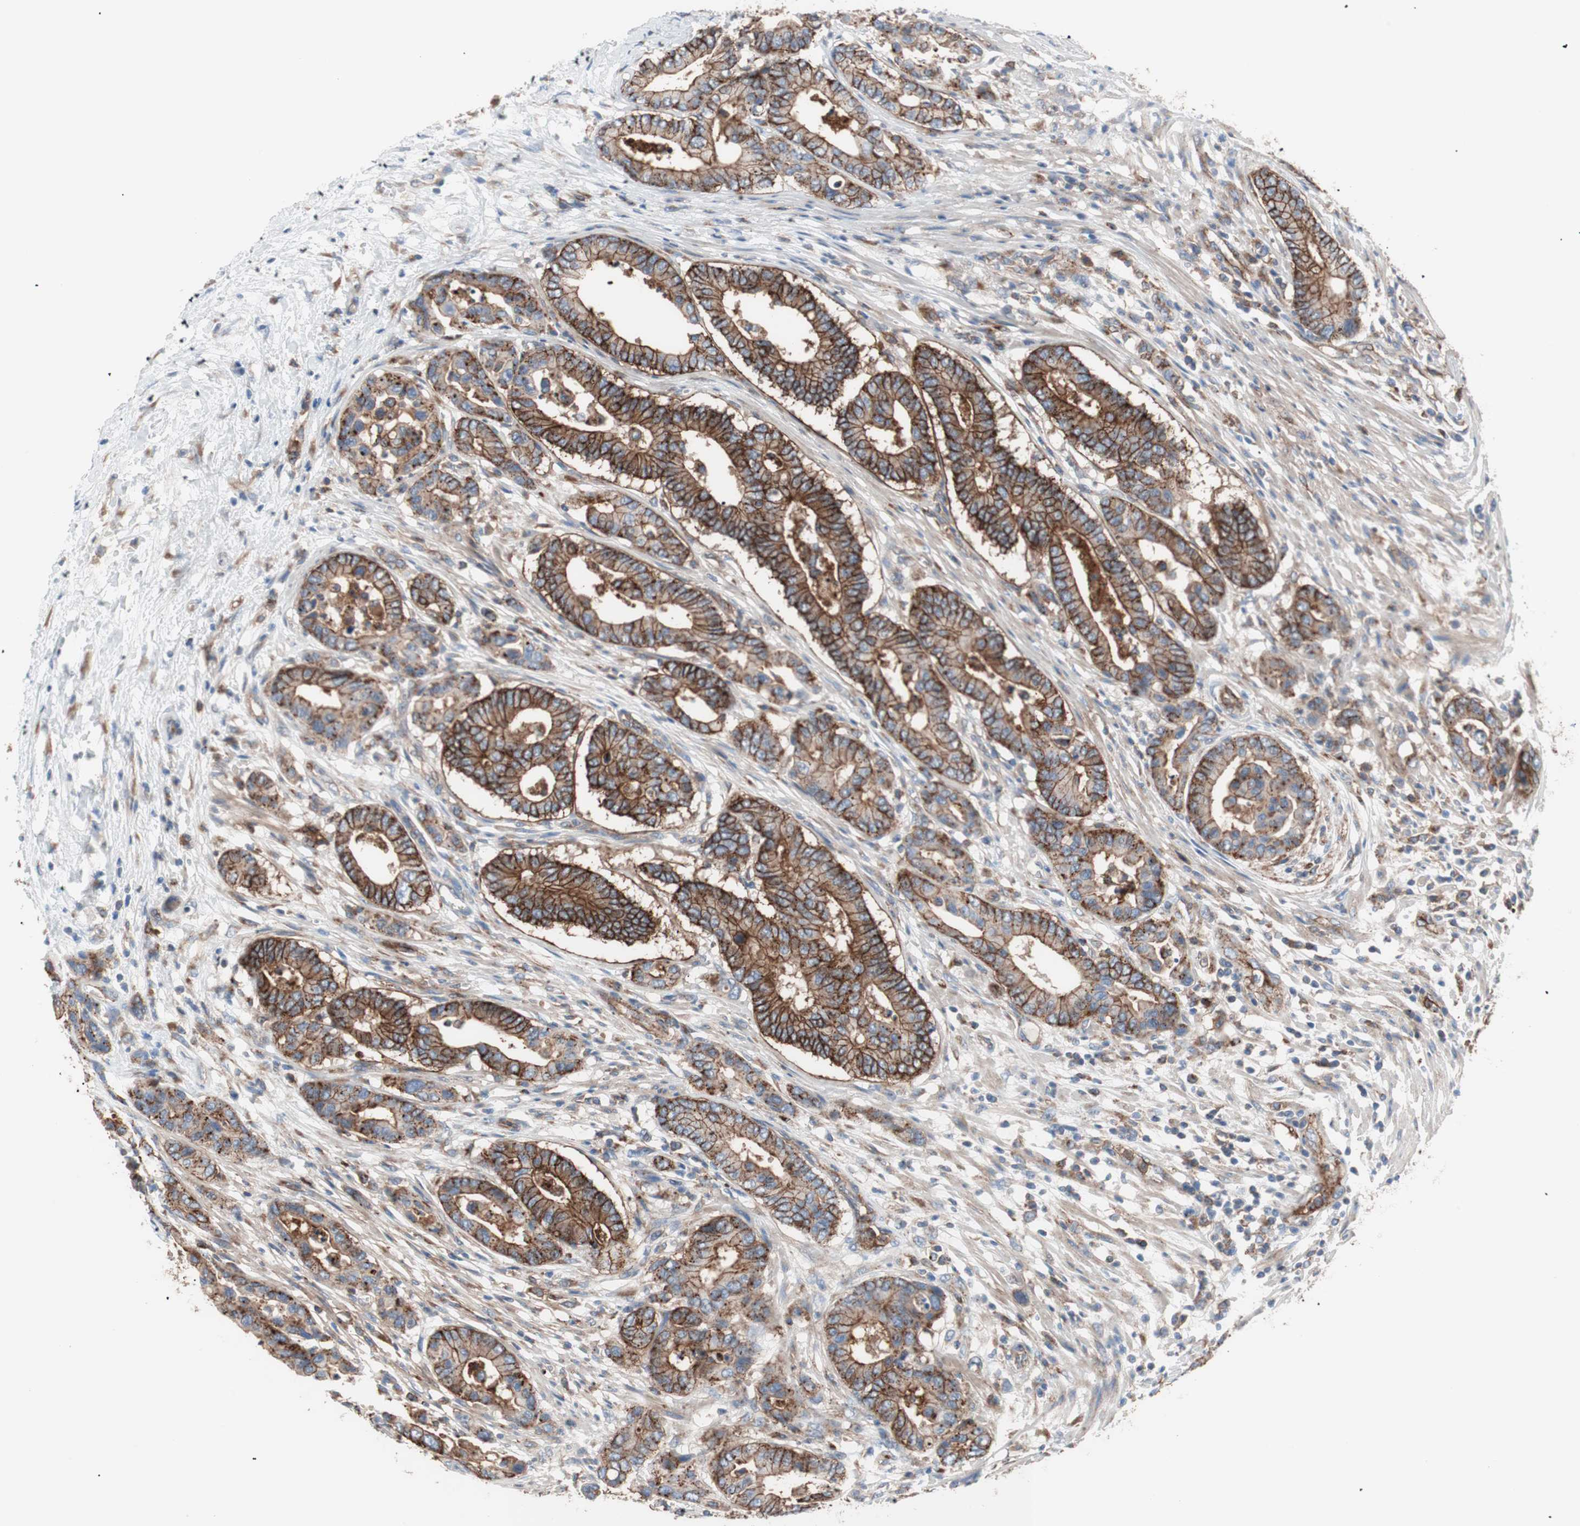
{"staining": {"intensity": "strong", "quantity": ">75%", "location": "cytoplasmic/membranous"}, "tissue": "colorectal cancer", "cell_type": "Tumor cells", "image_type": "cancer", "snomed": [{"axis": "morphology", "description": "Normal tissue, NOS"}, {"axis": "morphology", "description": "Adenocarcinoma, NOS"}, {"axis": "topography", "description": "Colon"}], "caption": "Immunohistochemistry (IHC) histopathology image of neoplastic tissue: colorectal cancer stained using immunohistochemistry displays high levels of strong protein expression localized specifically in the cytoplasmic/membranous of tumor cells, appearing as a cytoplasmic/membranous brown color.", "gene": "FLOT2", "patient": {"sex": "male", "age": 82}}